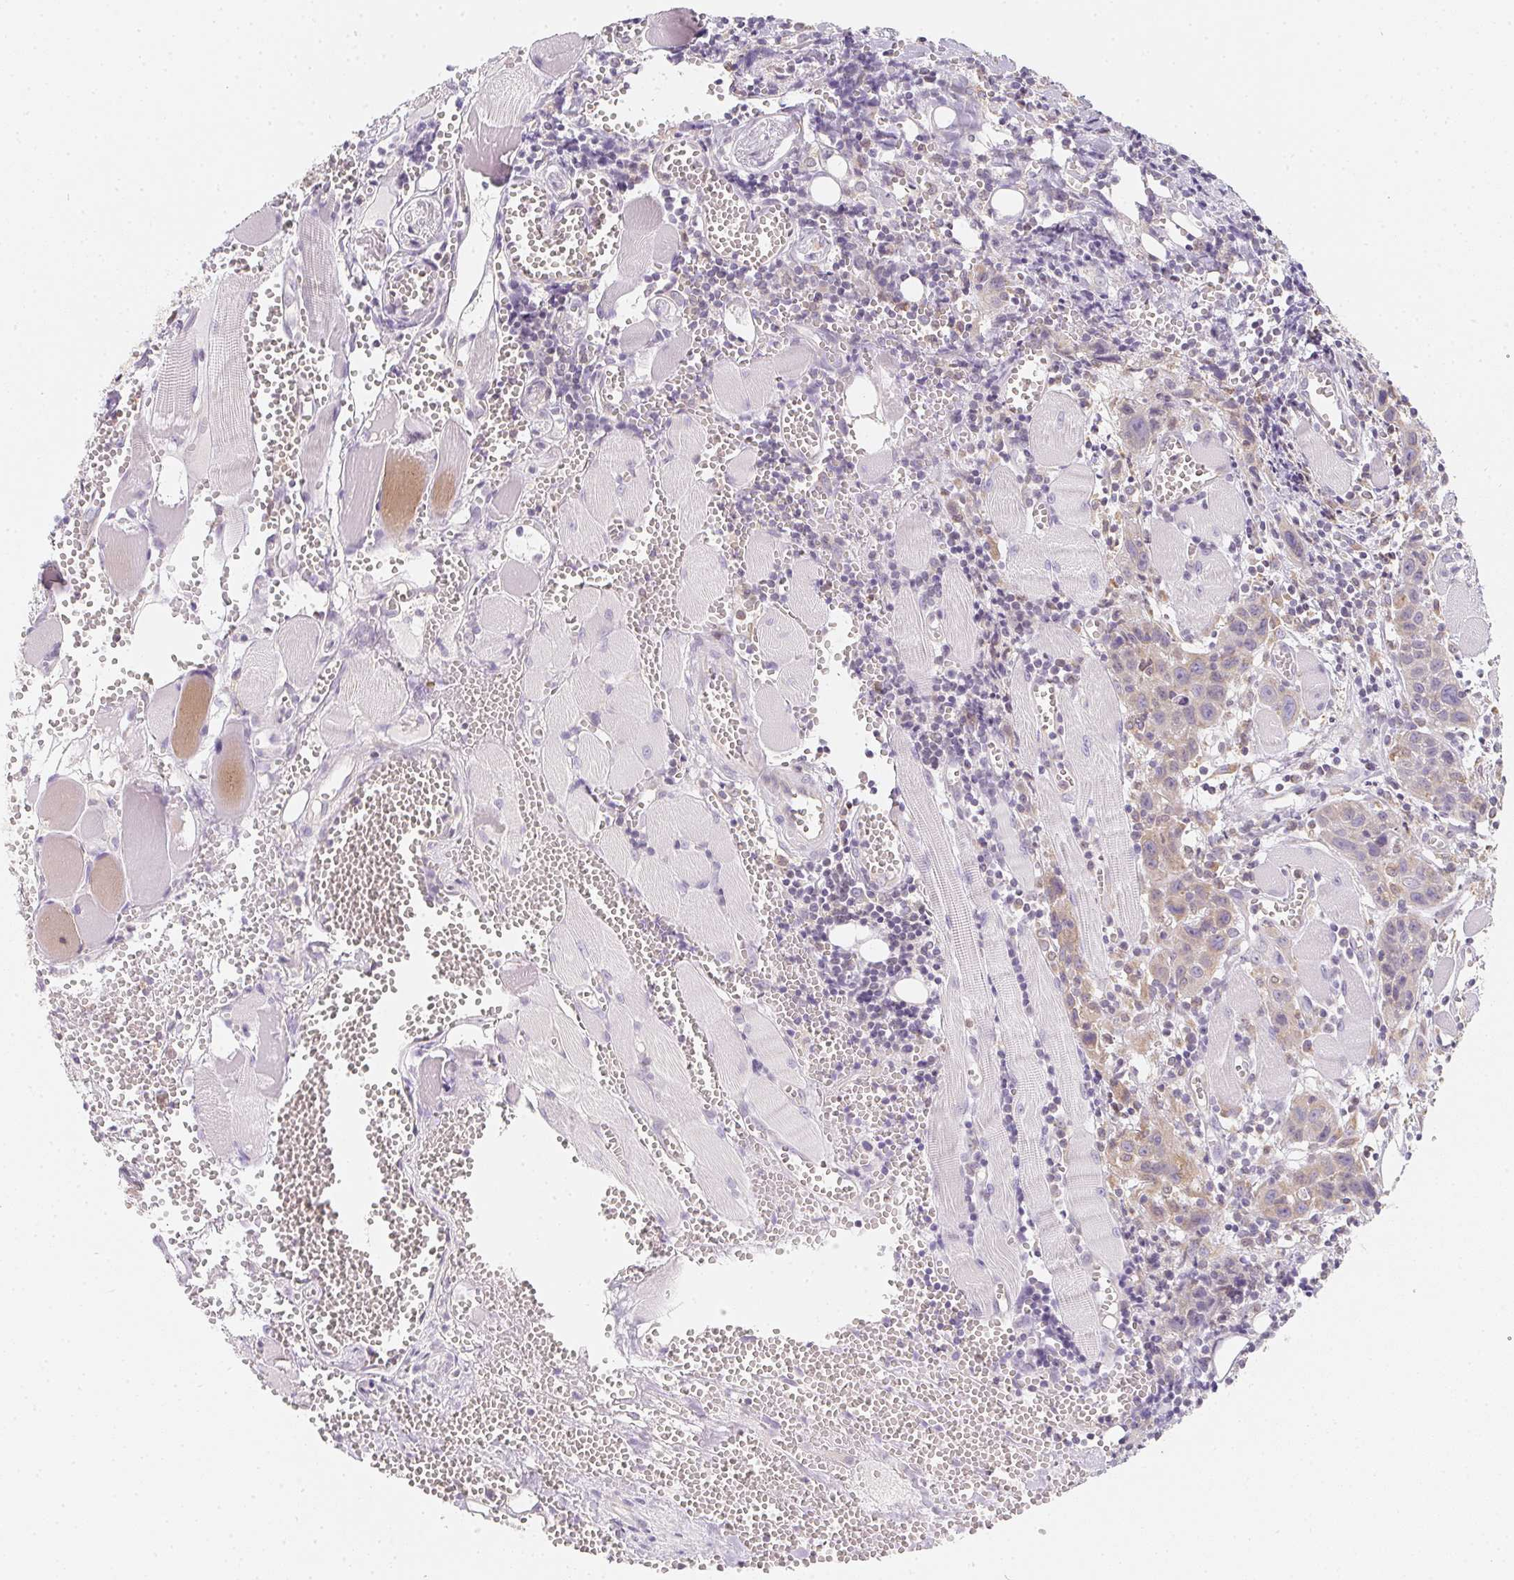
{"staining": {"intensity": "weak", "quantity": "<25%", "location": "cytoplasmic/membranous"}, "tissue": "head and neck cancer", "cell_type": "Tumor cells", "image_type": "cancer", "snomed": [{"axis": "morphology", "description": "Squamous cell carcinoma, NOS"}, {"axis": "topography", "description": "Oral tissue"}, {"axis": "topography", "description": "Head-Neck"}], "caption": "Tumor cells show no significant protein staining in head and neck squamous cell carcinoma.", "gene": "SOAT1", "patient": {"sex": "male", "age": 58}}